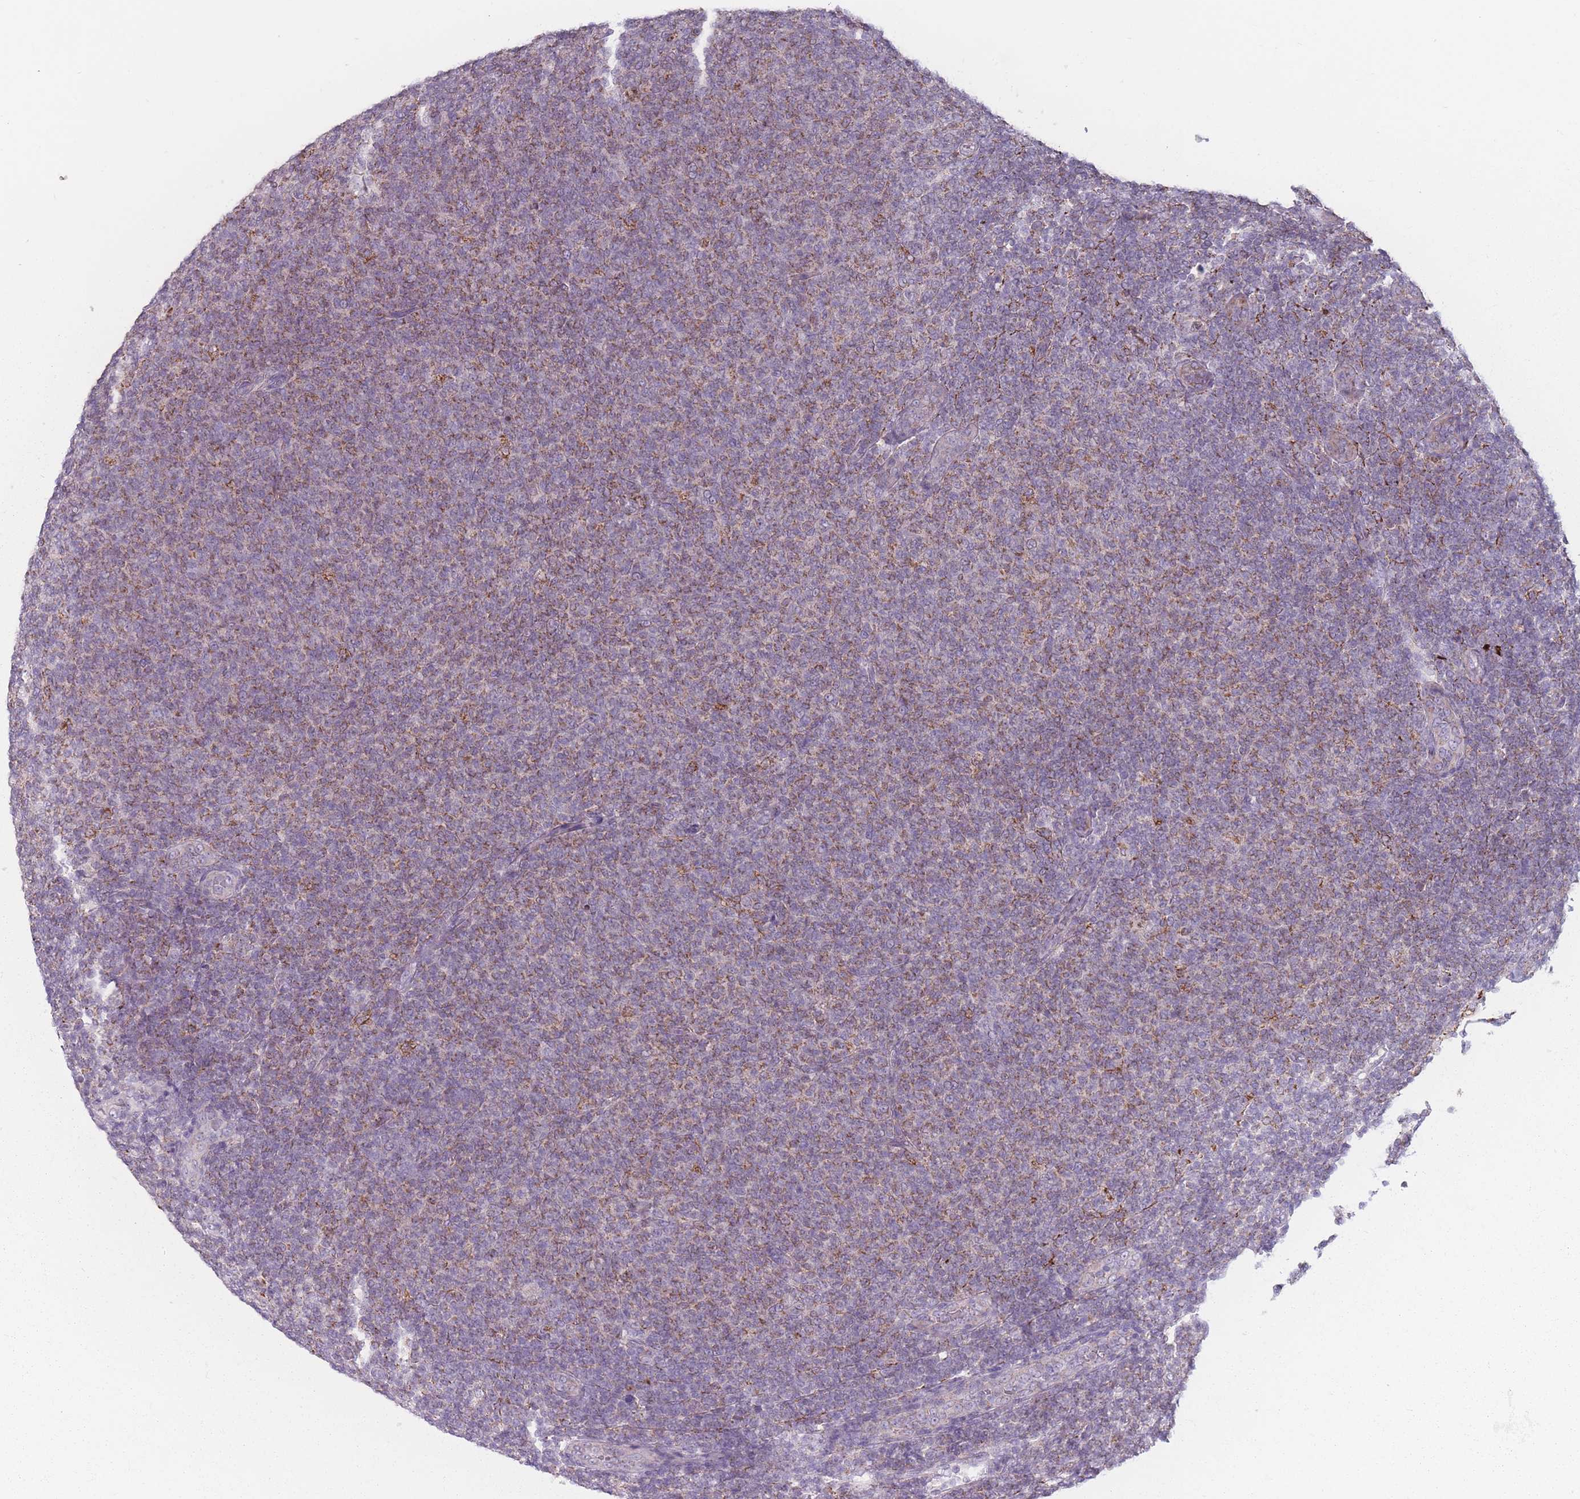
{"staining": {"intensity": "moderate", "quantity": "25%-75%", "location": "cytoplasmic/membranous"}, "tissue": "lymphoma", "cell_type": "Tumor cells", "image_type": "cancer", "snomed": [{"axis": "morphology", "description": "Malignant lymphoma, non-Hodgkin's type, Low grade"}, {"axis": "topography", "description": "Lymph node"}], "caption": "Immunohistochemistry of human malignant lymphoma, non-Hodgkin's type (low-grade) shows medium levels of moderate cytoplasmic/membranous staining in approximately 25%-75% of tumor cells.", "gene": "PEX11B", "patient": {"sex": "male", "age": 66}}